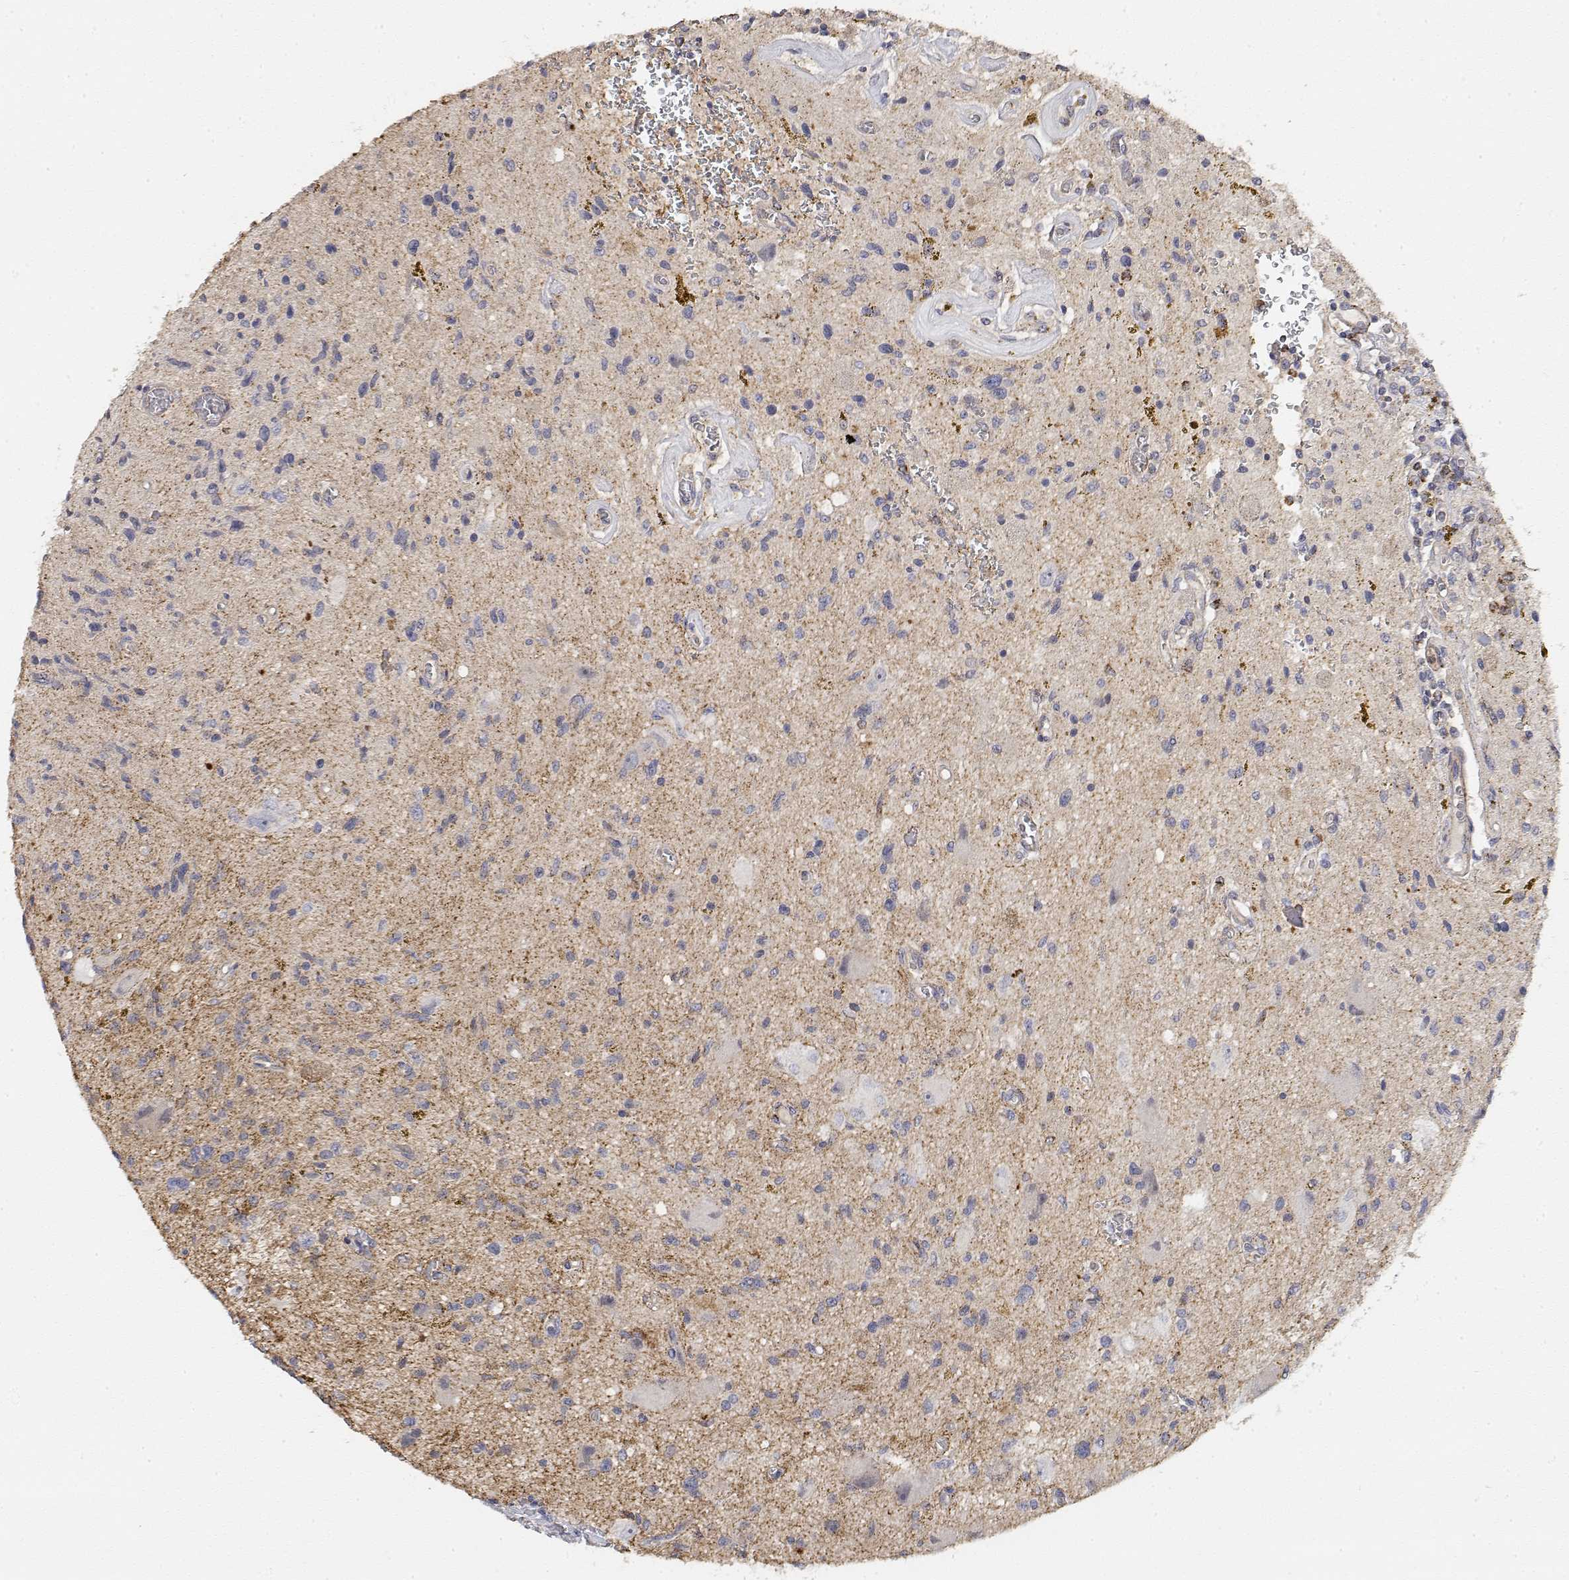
{"staining": {"intensity": "negative", "quantity": "none", "location": "none"}, "tissue": "glioma", "cell_type": "Tumor cells", "image_type": "cancer", "snomed": [{"axis": "morphology", "description": "Glioma, malignant, Low grade"}, {"axis": "topography", "description": "Cerebellum"}], "caption": "IHC of glioma demonstrates no staining in tumor cells.", "gene": "LONRF3", "patient": {"sex": "female", "age": 14}}